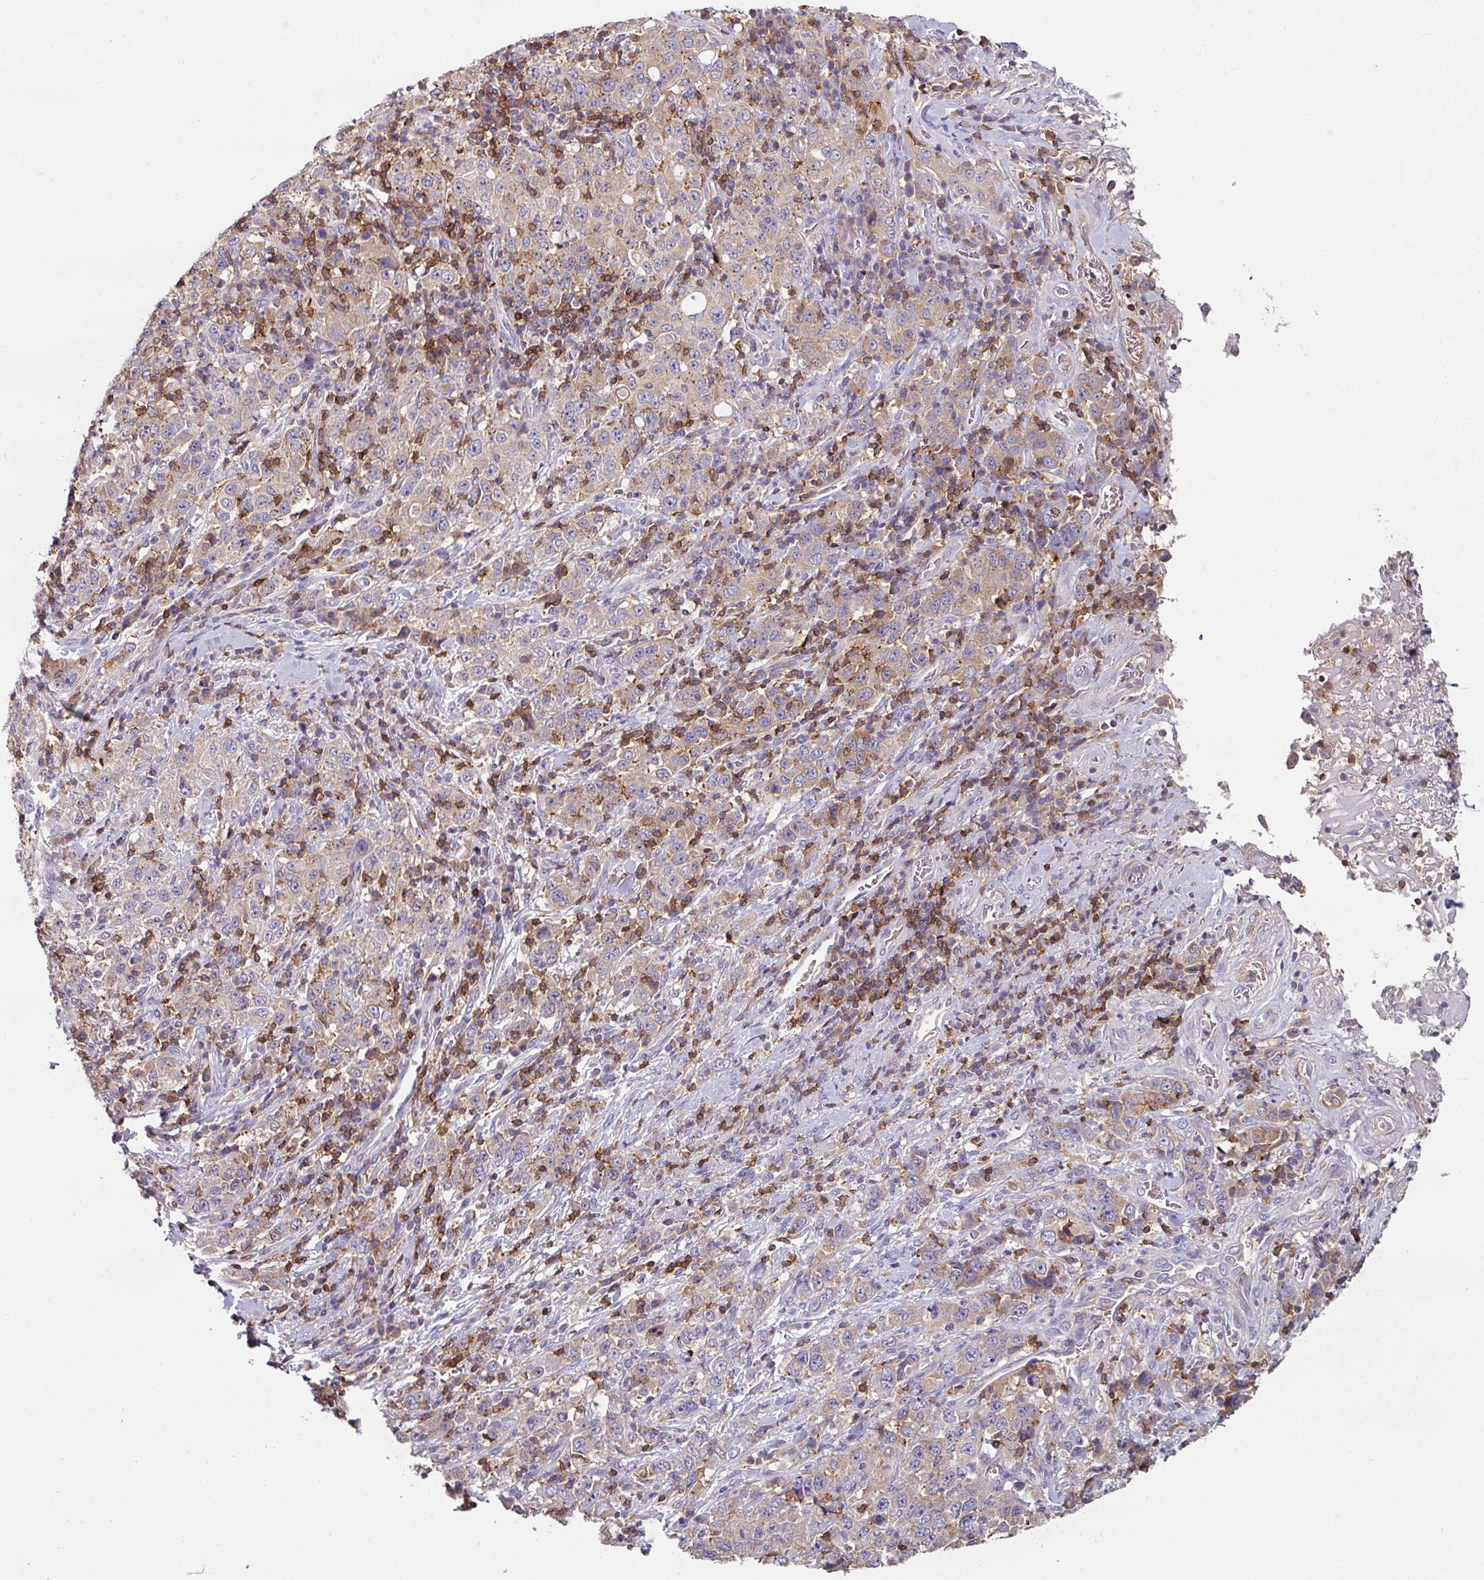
{"staining": {"intensity": "weak", "quantity": ">75%", "location": "cytoplasmic/membranous"}, "tissue": "stomach cancer", "cell_type": "Tumor cells", "image_type": "cancer", "snomed": [{"axis": "morphology", "description": "Normal tissue, NOS"}, {"axis": "morphology", "description": "Adenocarcinoma, NOS"}, {"axis": "topography", "description": "Stomach, upper"}, {"axis": "topography", "description": "Stomach"}], "caption": "Human stomach cancer (adenocarcinoma) stained for a protein (brown) shows weak cytoplasmic/membranous positive expression in about >75% of tumor cells.", "gene": "CD3G", "patient": {"sex": "male", "age": 59}}